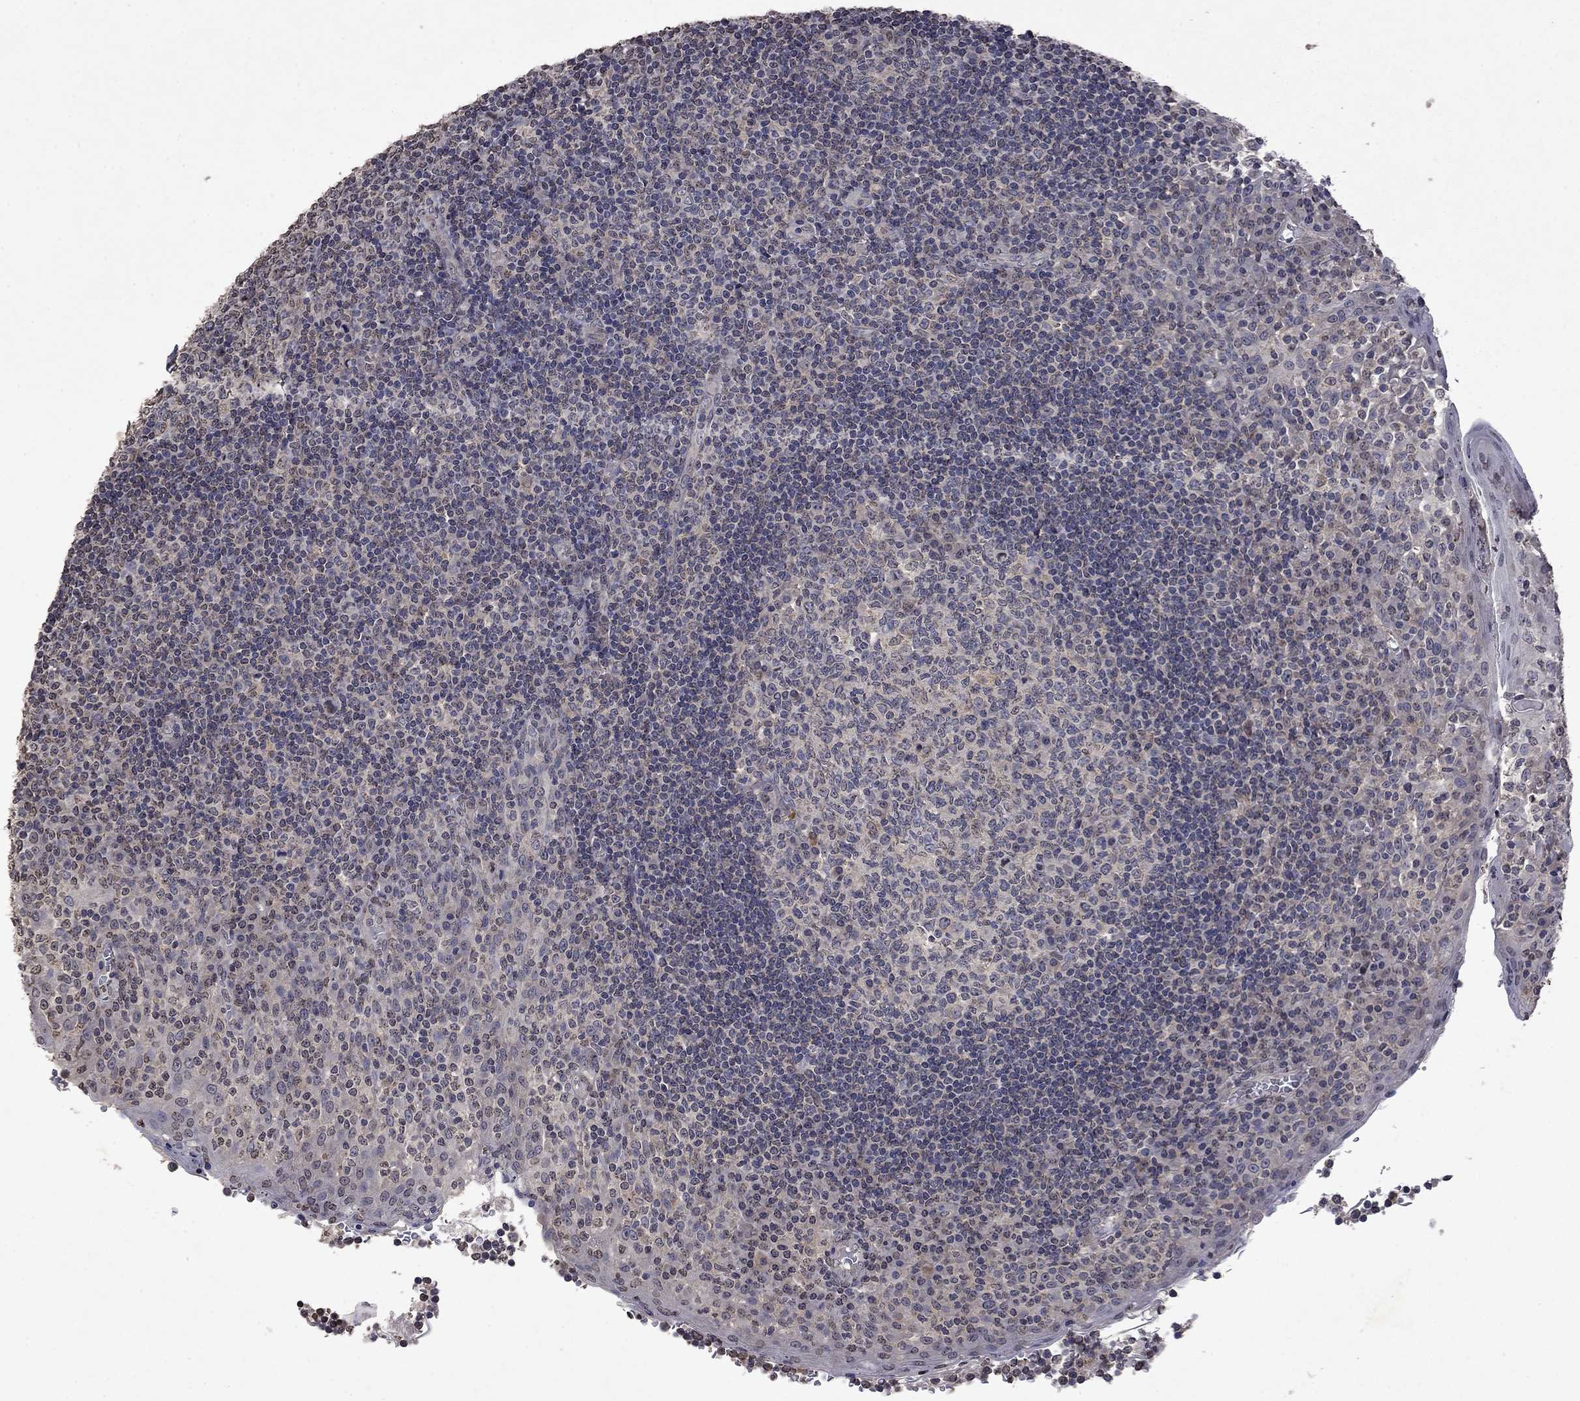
{"staining": {"intensity": "weak", "quantity": "<25%", "location": "cytoplasmic/membranous"}, "tissue": "tonsil", "cell_type": "Germinal center cells", "image_type": "normal", "snomed": [{"axis": "morphology", "description": "Normal tissue, NOS"}, {"axis": "topography", "description": "Tonsil"}], "caption": "The histopathology image shows no staining of germinal center cells in normal tonsil.", "gene": "TTC38", "patient": {"sex": "female", "age": 13}}